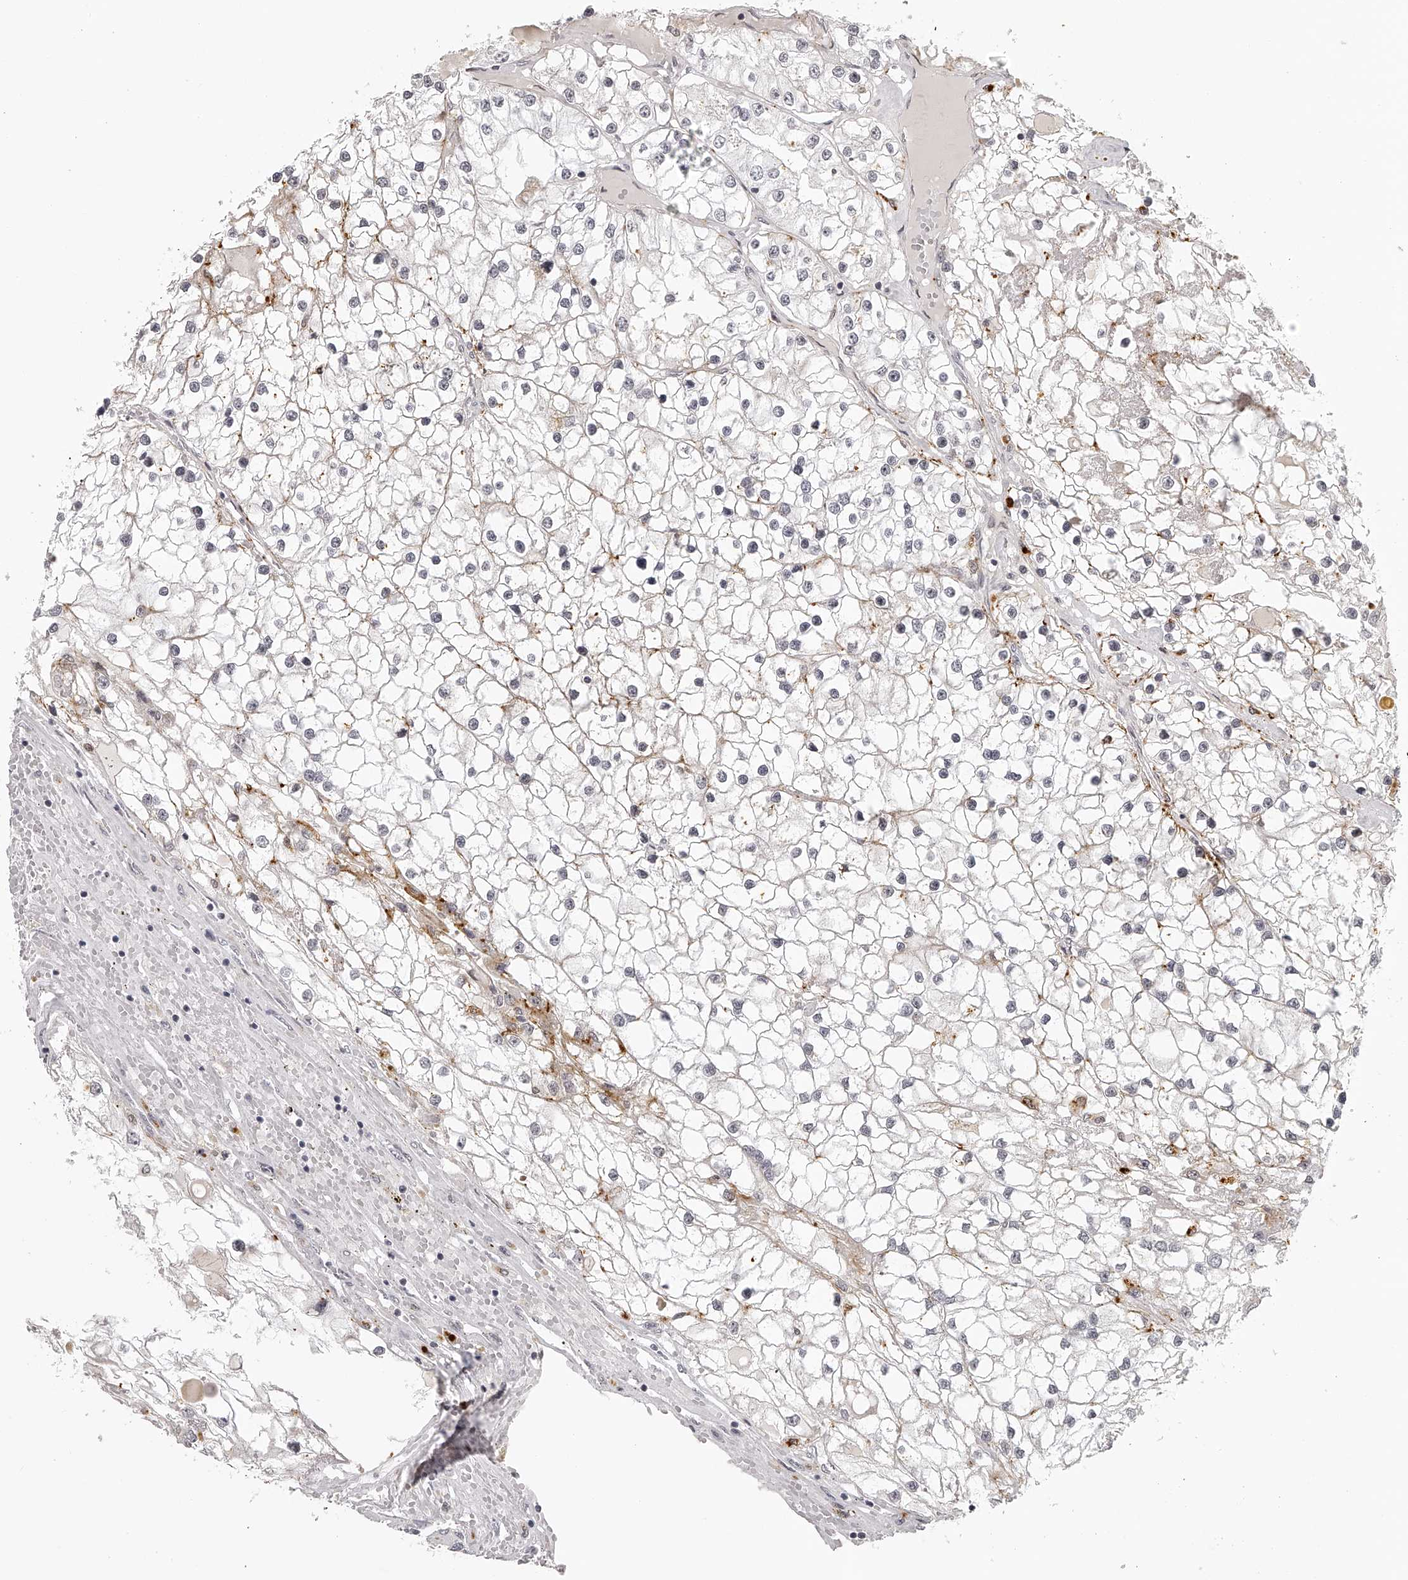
{"staining": {"intensity": "weak", "quantity": "<25%", "location": "cytoplasmic/membranous"}, "tissue": "renal cancer", "cell_type": "Tumor cells", "image_type": "cancer", "snomed": [{"axis": "morphology", "description": "Adenocarcinoma, NOS"}, {"axis": "topography", "description": "Kidney"}], "caption": "IHC micrograph of renal adenocarcinoma stained for a protein (brown), which shows no staining in tumor cells. (DAB (3,3'-diaminobenzidine) immunohistochemistry (IHC) visualized using brightfield microscopy, high magnification).", "gene": "RNF220", "patient": {"sex": "male", "age": 68}}